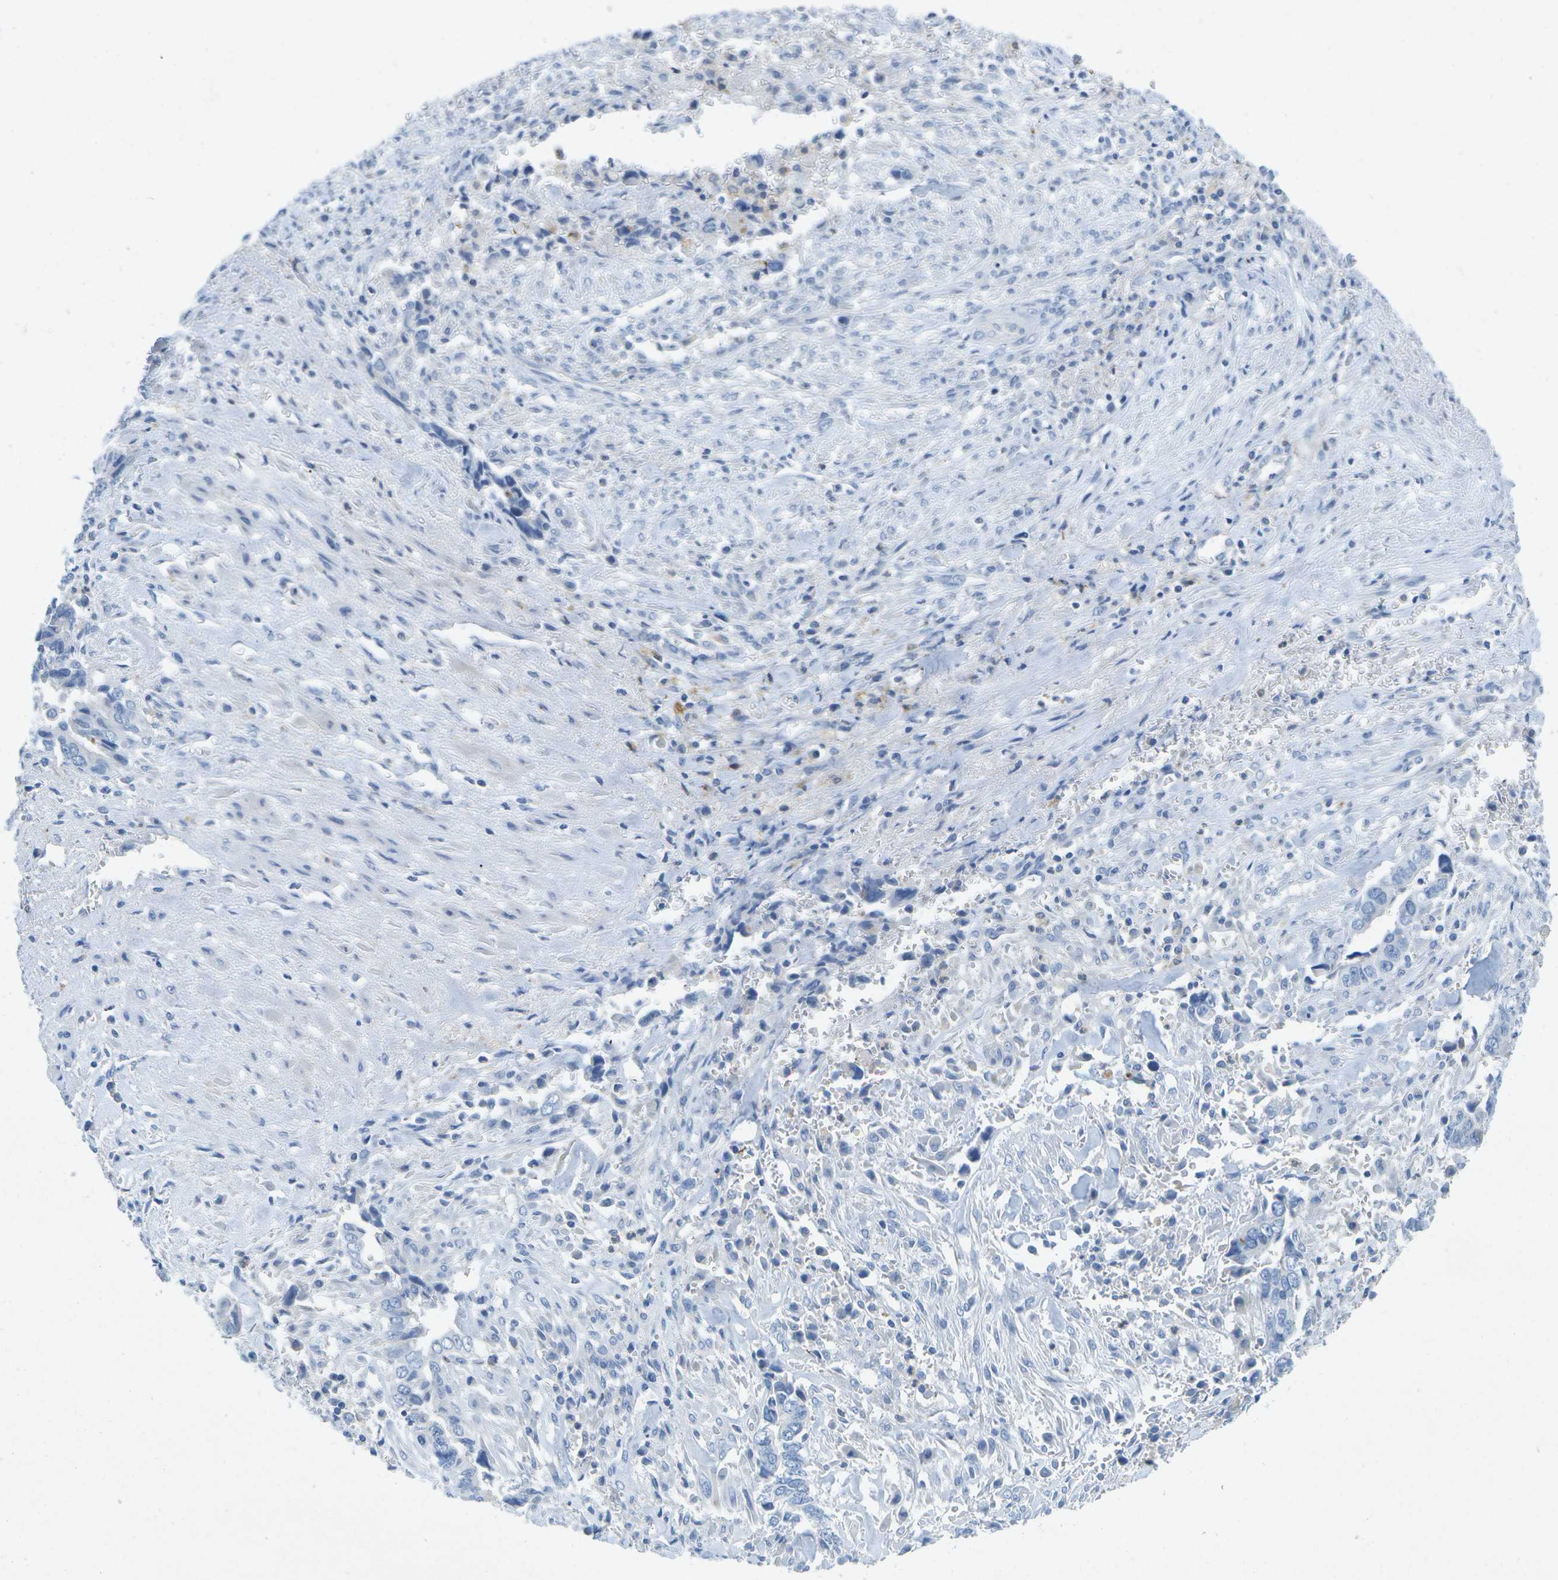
{"staining": {"intensity": "negative", "quantity": "none", "location": "none"}, "tissue": "liver cancer", "cell_type": "Tumor cells", "image_type": "cancer", "snomed": [{"axis": "morphology", "description": "Cholangiocarcinoma"}, {"axis": "topography", "description": "Liver"}], "caption": "IHC of cholangiocarcinoma (liver) demonstrates no positivity in tumor cells.", "gene": "LIPG", "patient": {"sex": "female", "age": 79}}